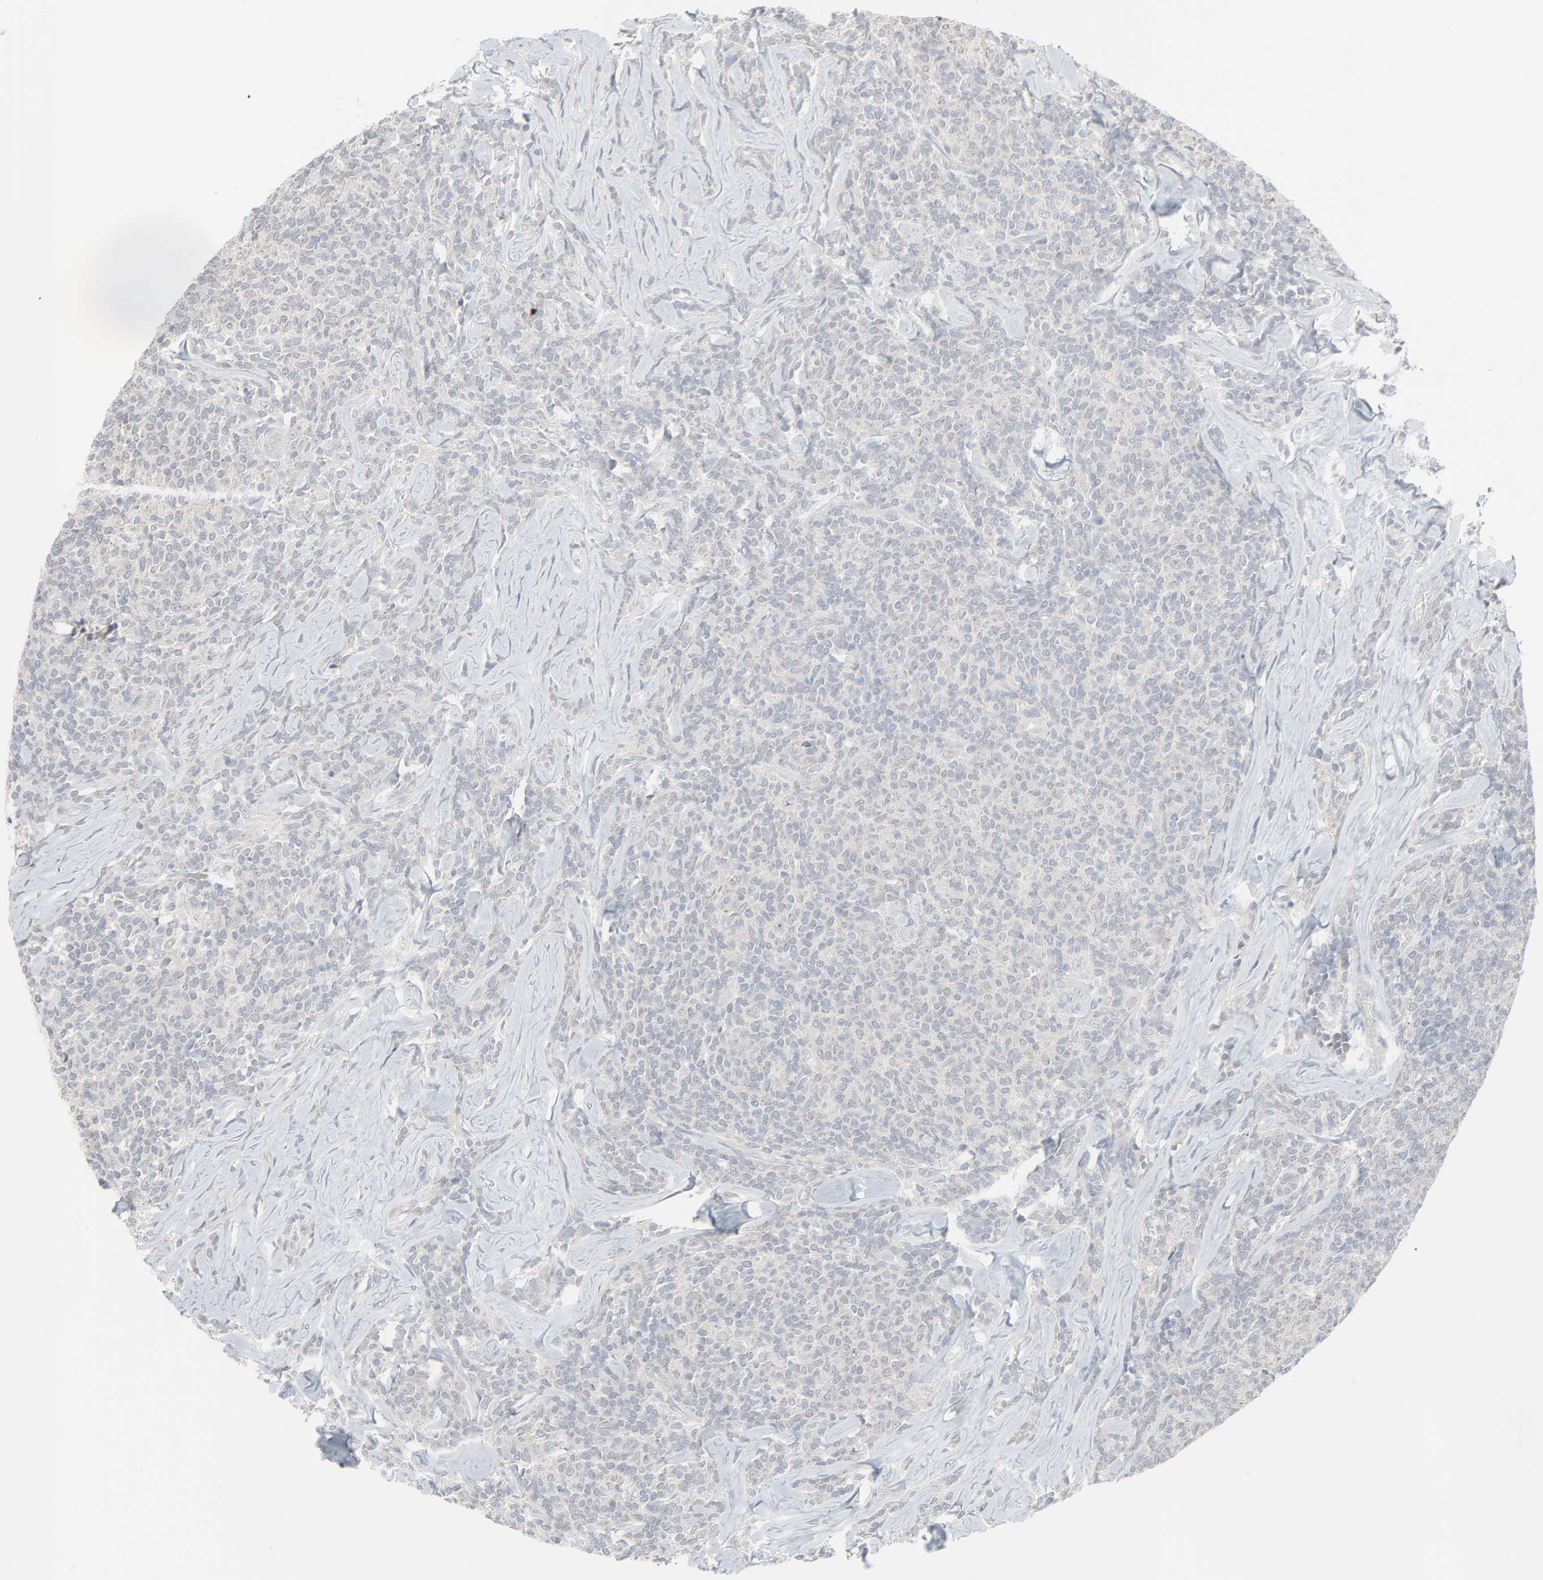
{"staining": {"intensity": "negative", "quantity": "none", "location": "none"}, "tissue": "lymphoma", "cell_type": "Tumor cells", "image_type": "cancer", "snomed": [{"axis": "morphology", "description": "Malignant lymphoma, non-Hodgkin's type, Low grade"}, {"axis": "topography", "description": "Lymph node"}], "caption": "Tumor cells are negative for brown protein staining in lymphoma. Brightfield microscopy of immunohistochemistry stained with DAB (brown) and hematoxylin (blue), captured at high magnification.", "gene": "NEUROD1", "patient": {"sex": "female", "age": 56}}